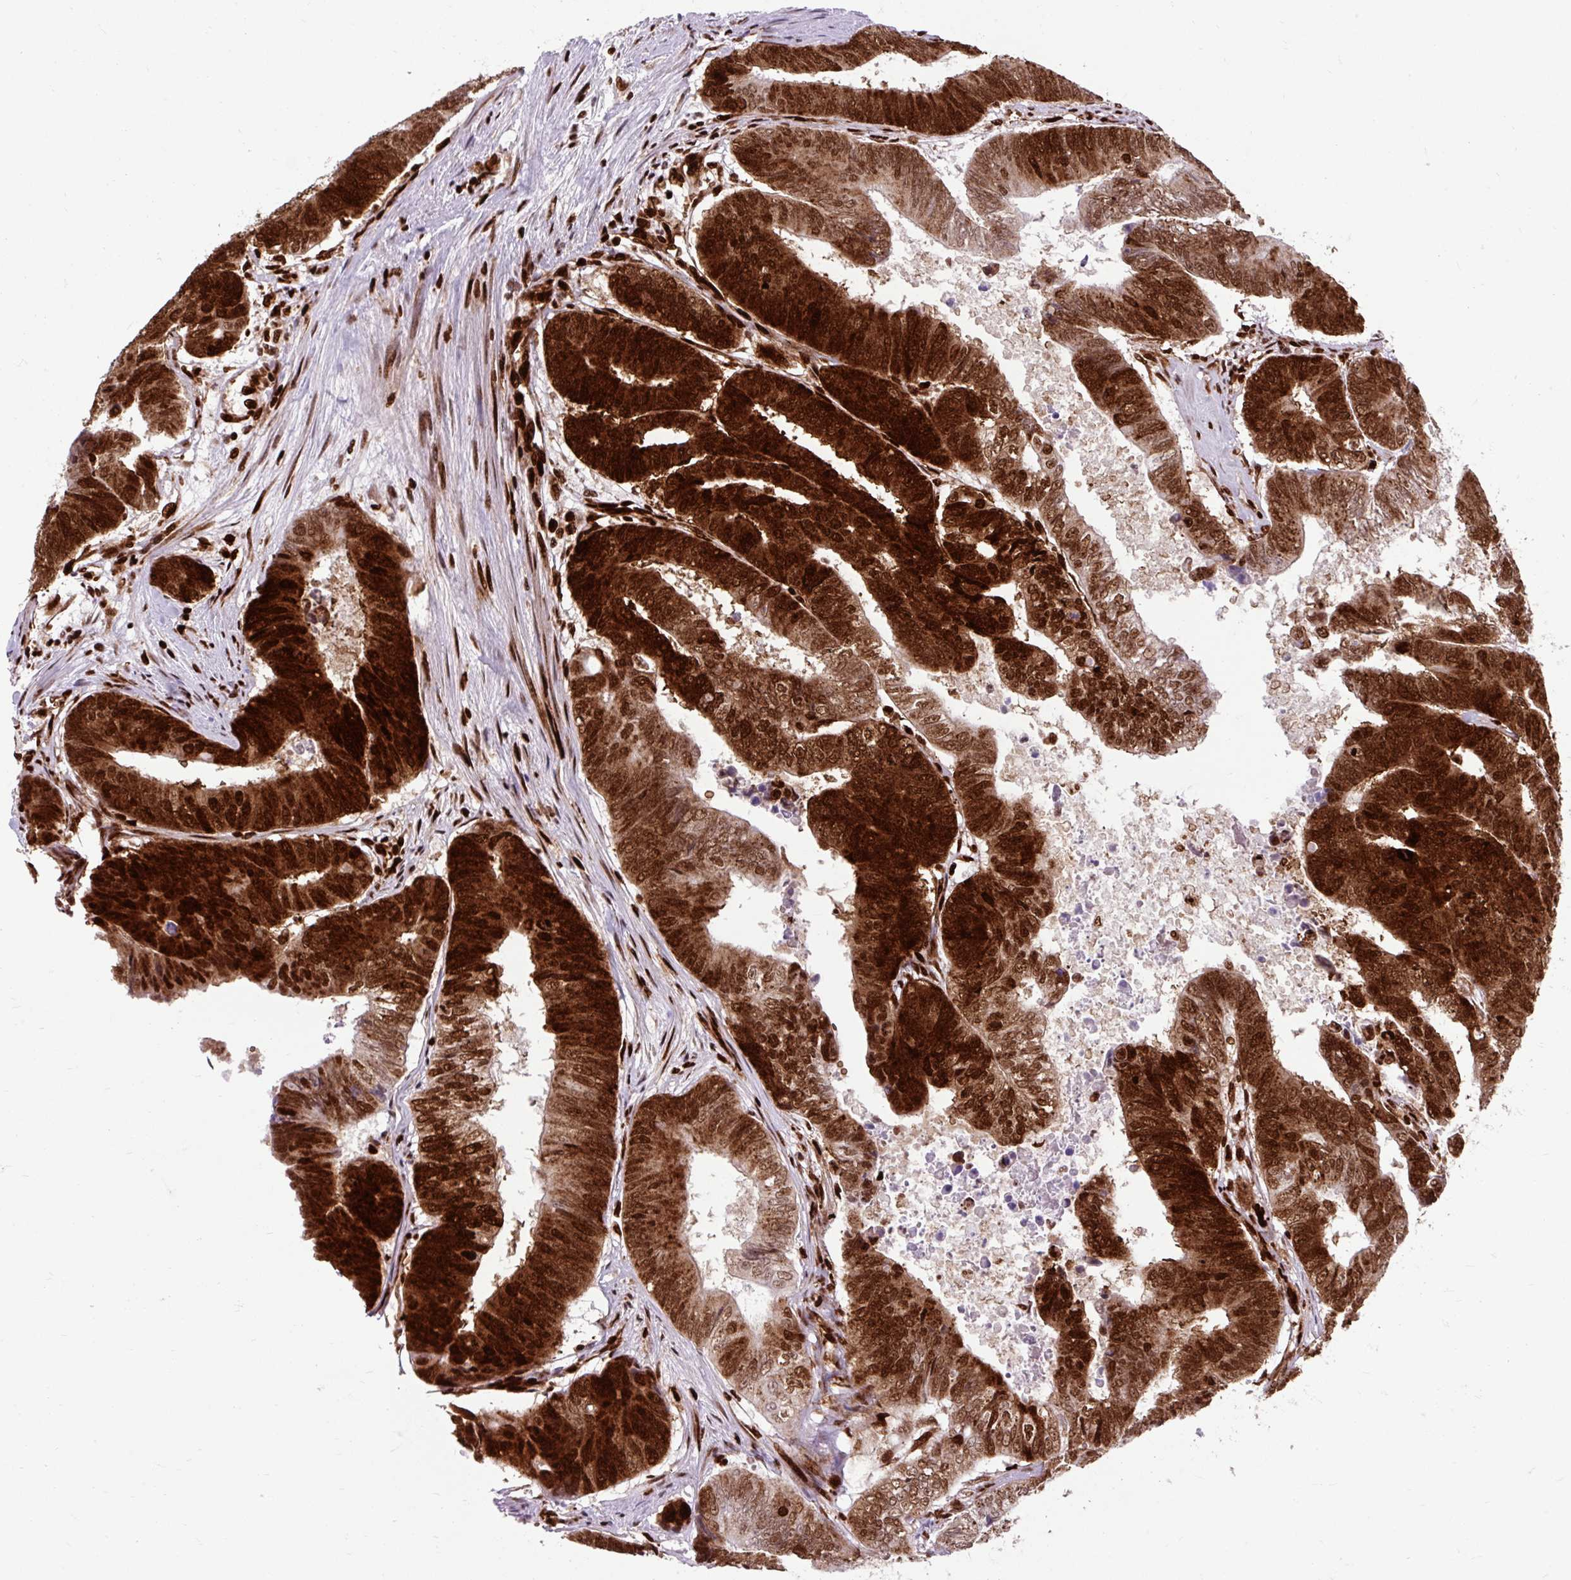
{"staining": {"intensity": "strong", "quantity": ">75%", "location": "cytoplasmic/membranous,nuclear"}, "tissue": "colorectal cancer", "cell_type": "Tumor cells", "image_type": "cancer", "snomed": [{"axis": "morphology", "description": "Adenocarcinoma, NOS"}, {"axis": "topography", "description": "Colon"}], "caption": "Immunohistochemistry (IHC) (DAB) staining of human colorectal cancer (adenocarcinoma) reveals strong cytoplasmic/membranous and nuclear protein positivity in about >75% of tumor cells.", "gene": "FUS", "patient": {"sex": "female", "age": 48}}